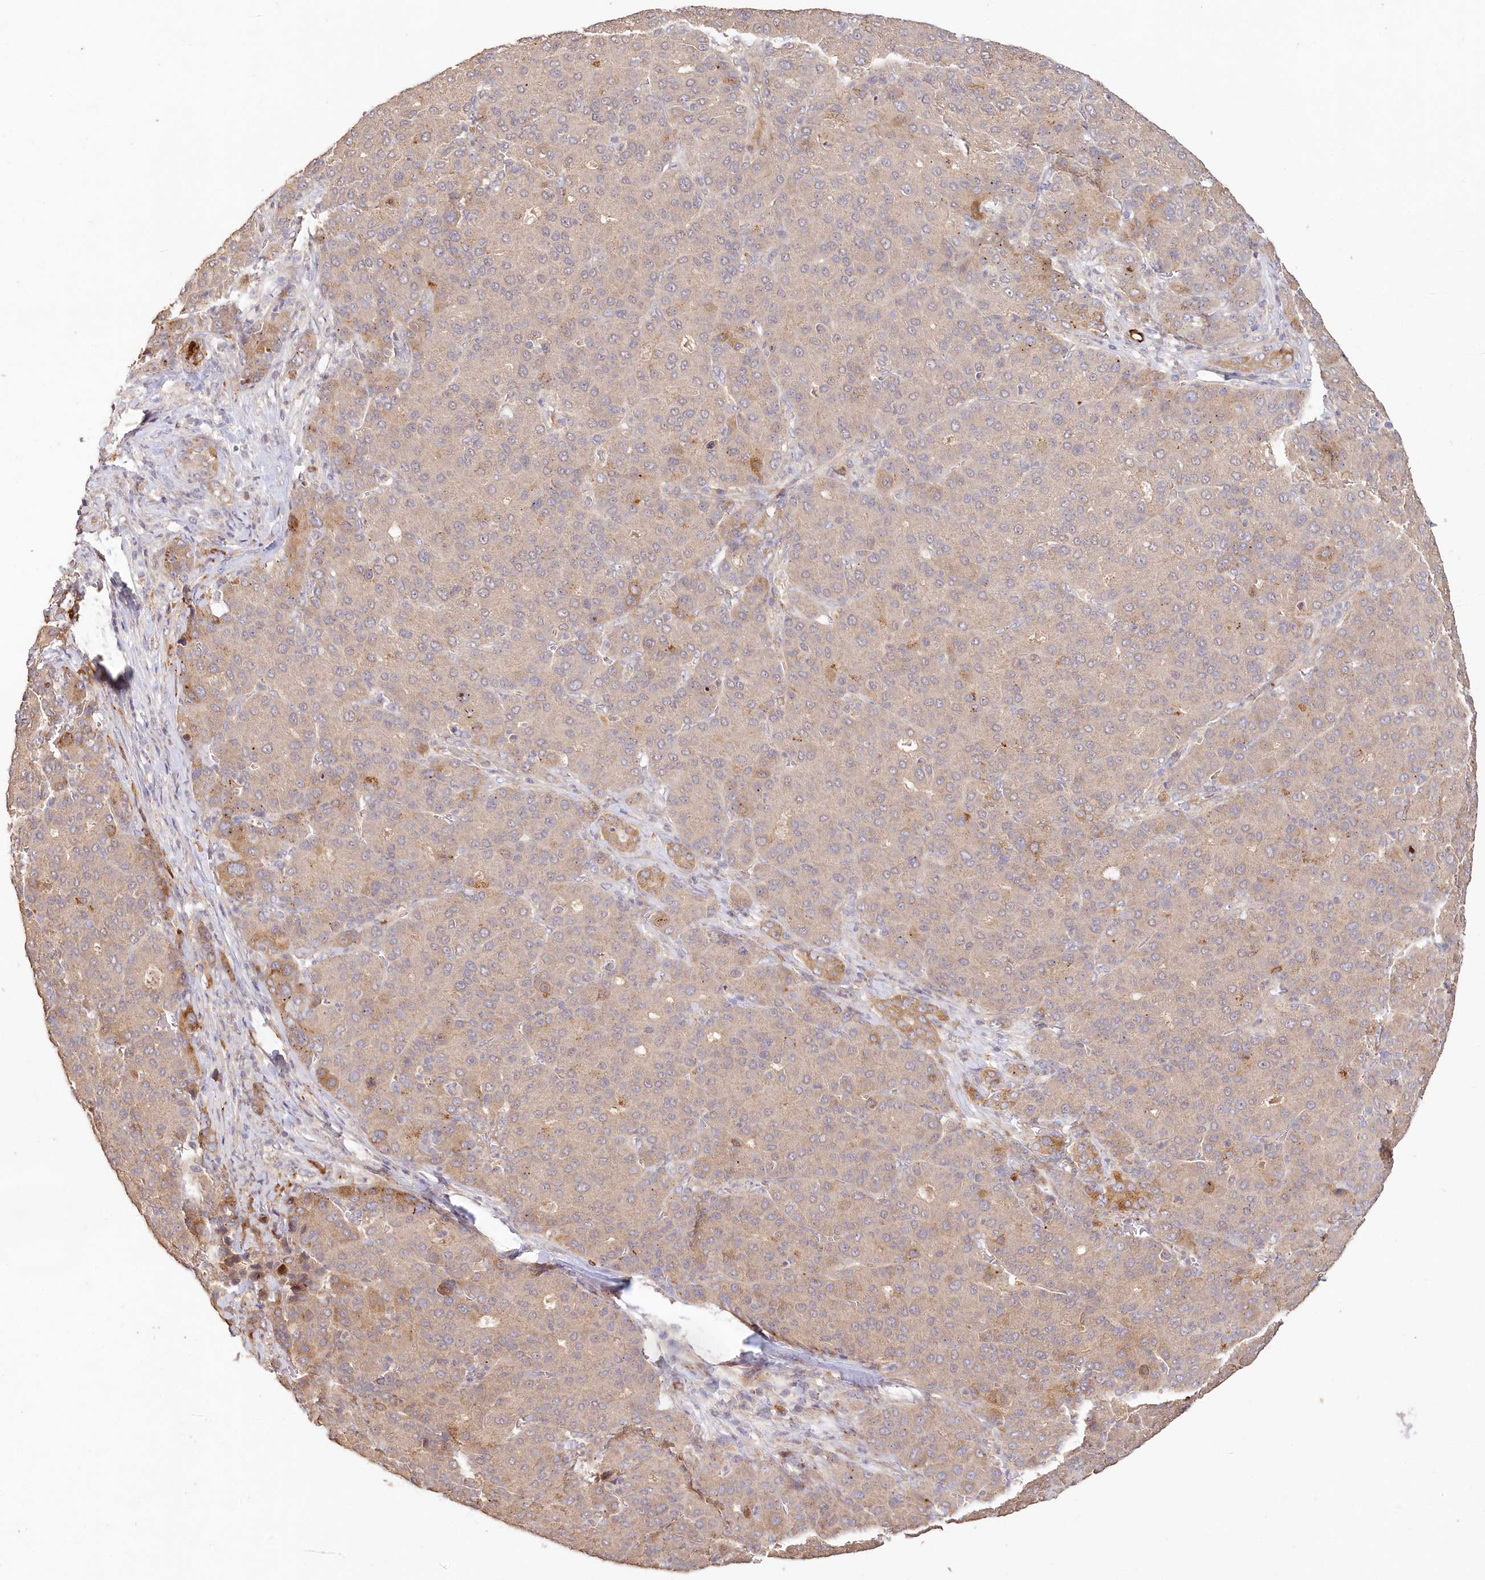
{"staining": {"intensity": "weak", "quantity": ">75%", "location": "cytoplasmic/membranous"}, "tissue": "liver cancer", "cell_type": "Tumor cells", "image_type": "cancer", "snomed": [{"axis": "morphology", "description": "Carcinoma, Hepatocellular, NOS"}, {"axis": "topography", "description": "Liver"}], "caption": "Immunohistochemistry (IHC) photomicrograph of liver cancer (hepatocellular carcinoma) stained for a protein (brown), which reveals low levels of weak cytoplasmic/membranous staining in about >75% of tumor cells.", "gene": "IRAK1BP1", "patient": {"sex": "male", "age": 65}}